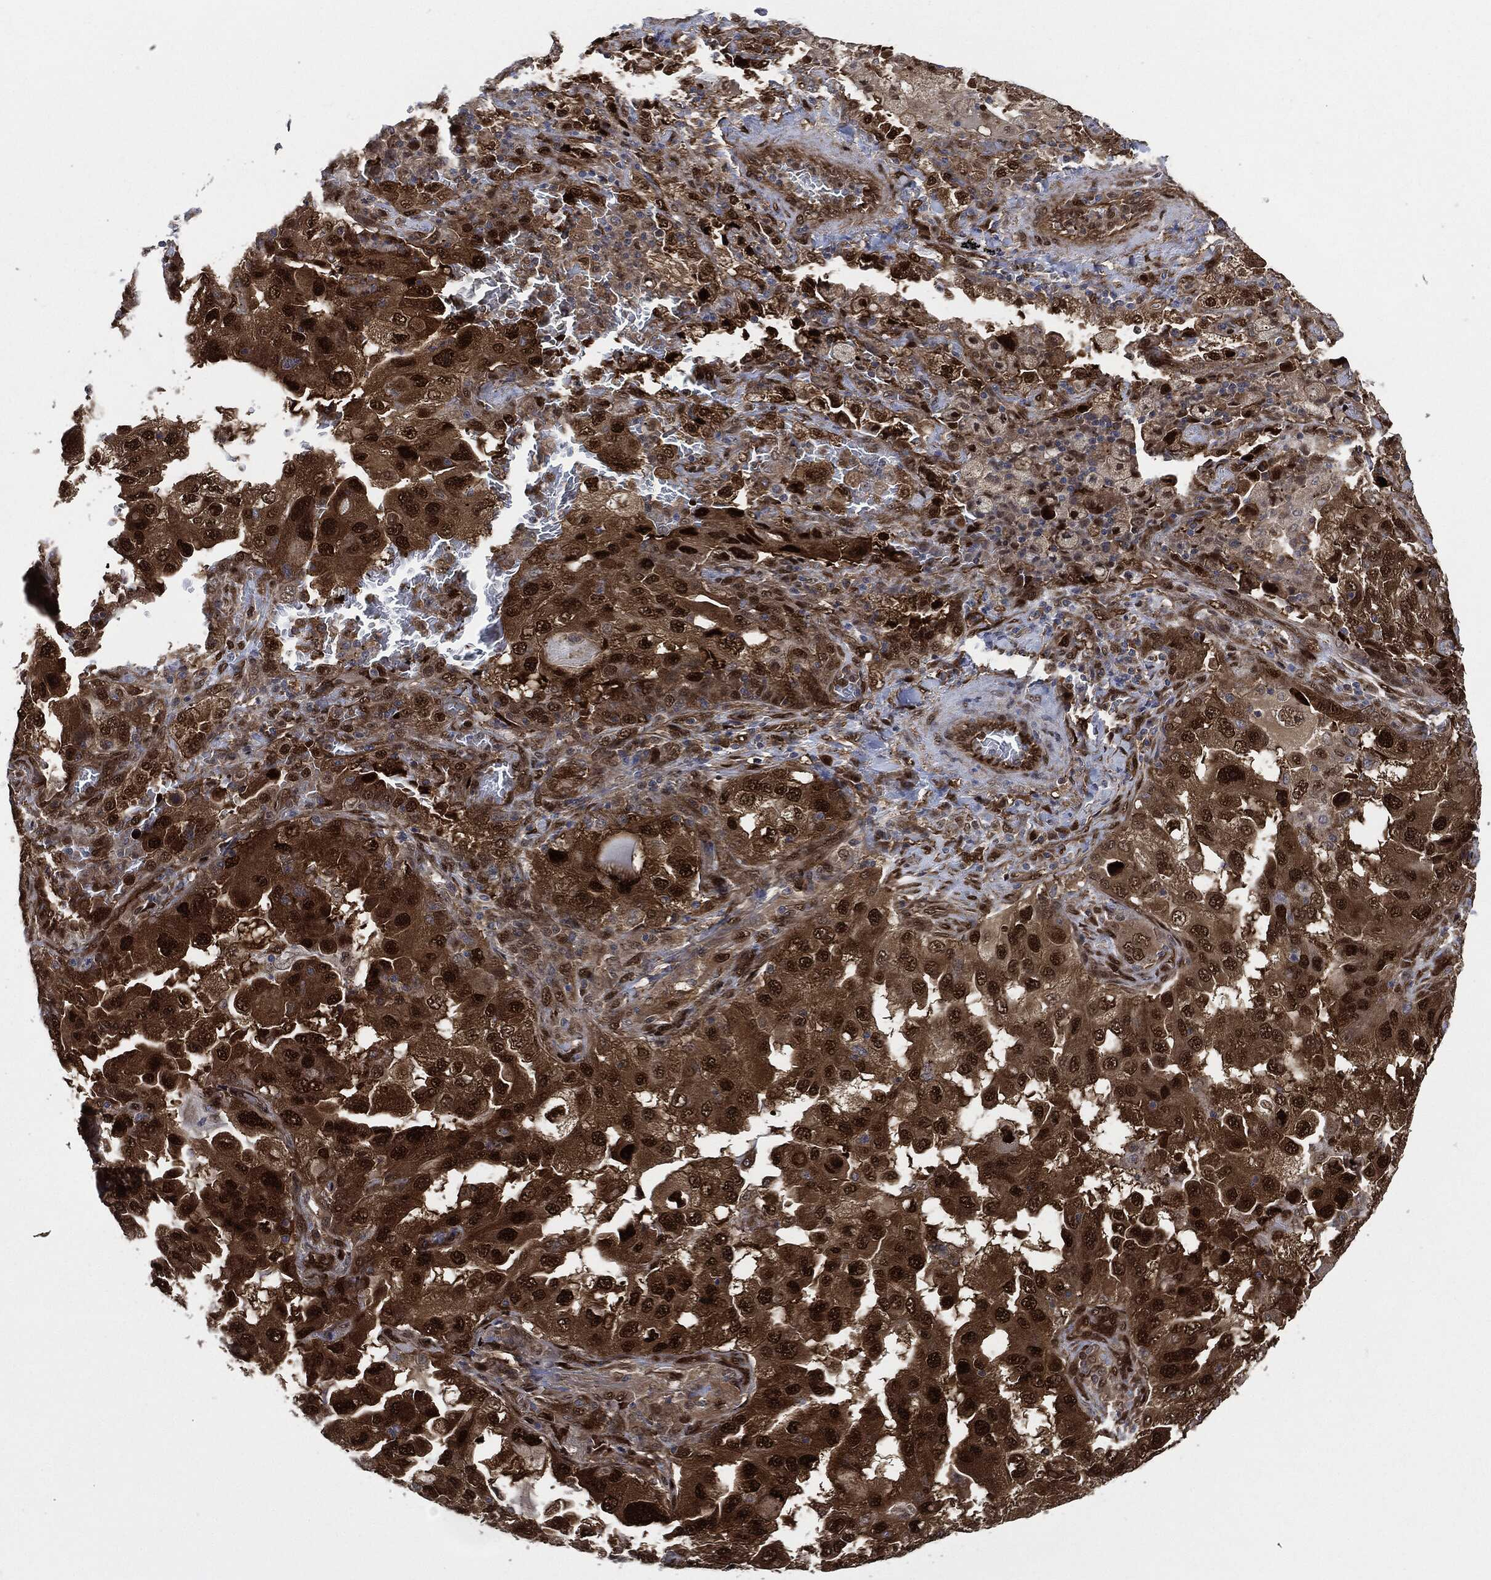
{"staining": {"intensity": "strong", "quantity": "25%-75%", "location": "cytoplasmic/membranous,nuclear"}, "tissue": "lung cancer", "cell_type": "Tumor cells", "image_type": "cancer", "snomed": [{"axis": "morphology", "description": "Adenocarcinoma, NOS"}, {"axis": "topography", "description": "Lung"}], "caption": "Adenocarcinoma (lung) tissue exhibits strong cytoplasmic/membranous and nuclear staining in approximately 25%-75% of tumor cells", "gene": "DCTN1", "patient": {"sex": "female", "age": 61}}